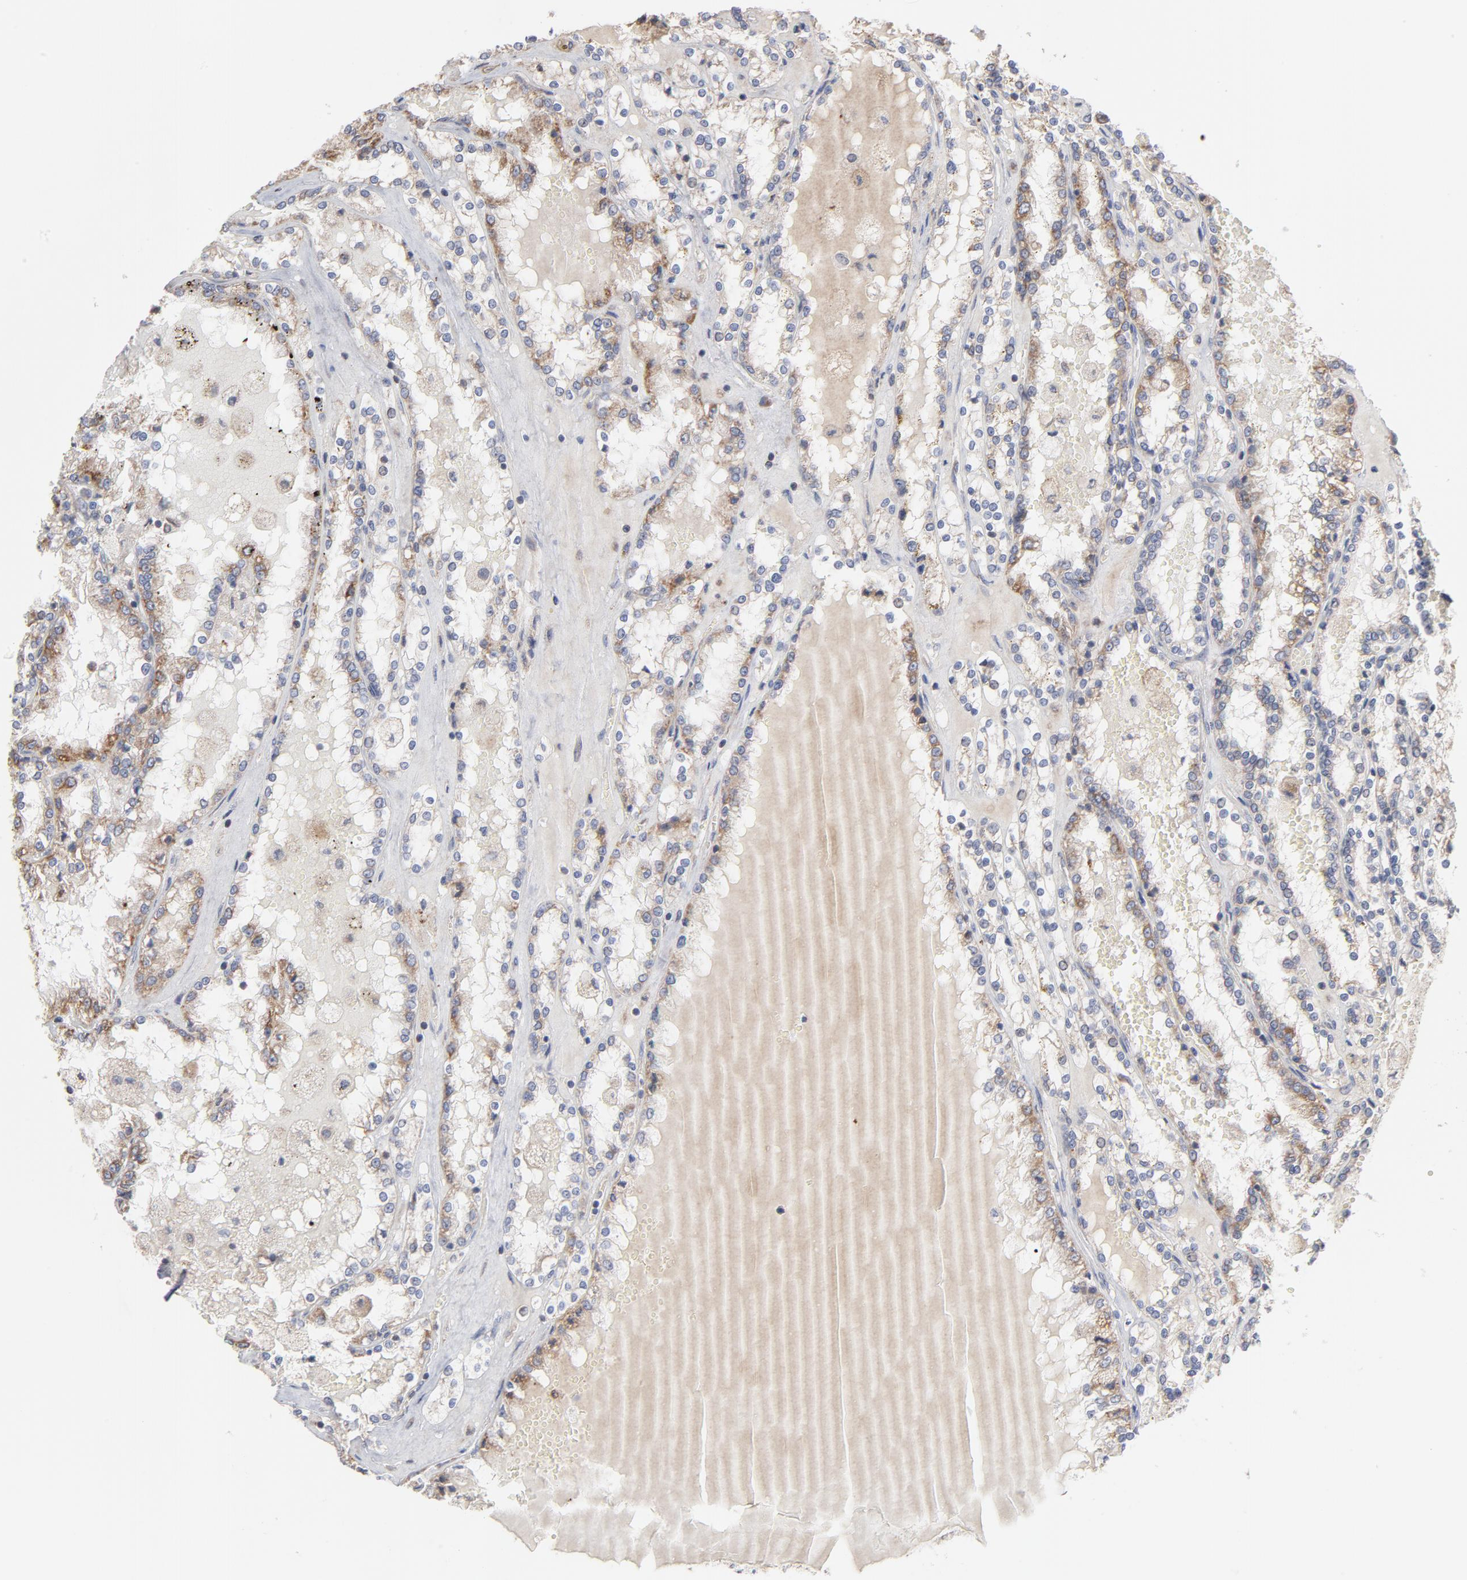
{"staining": {"intensity": "moderate", "quantity": ">75%", "location": "cytoplasmic/membranous"}, "tissue": "renal cancer", "cell_type": "Tumor cells", "image_type": "cancer", "snomed": [{"axis": "morphology", "description": "Adenocarcinoma, NOS"}, {"axis": "topography", "description": "Kidney"}], "caption": "Renal cancer (adenocarcinoma) stained for a protein displays moderate cytoplasmic/membranous positivity in tumor cells.", "gene": "PPFIBP2", "patient": {"sex": "female", "age": 56}}